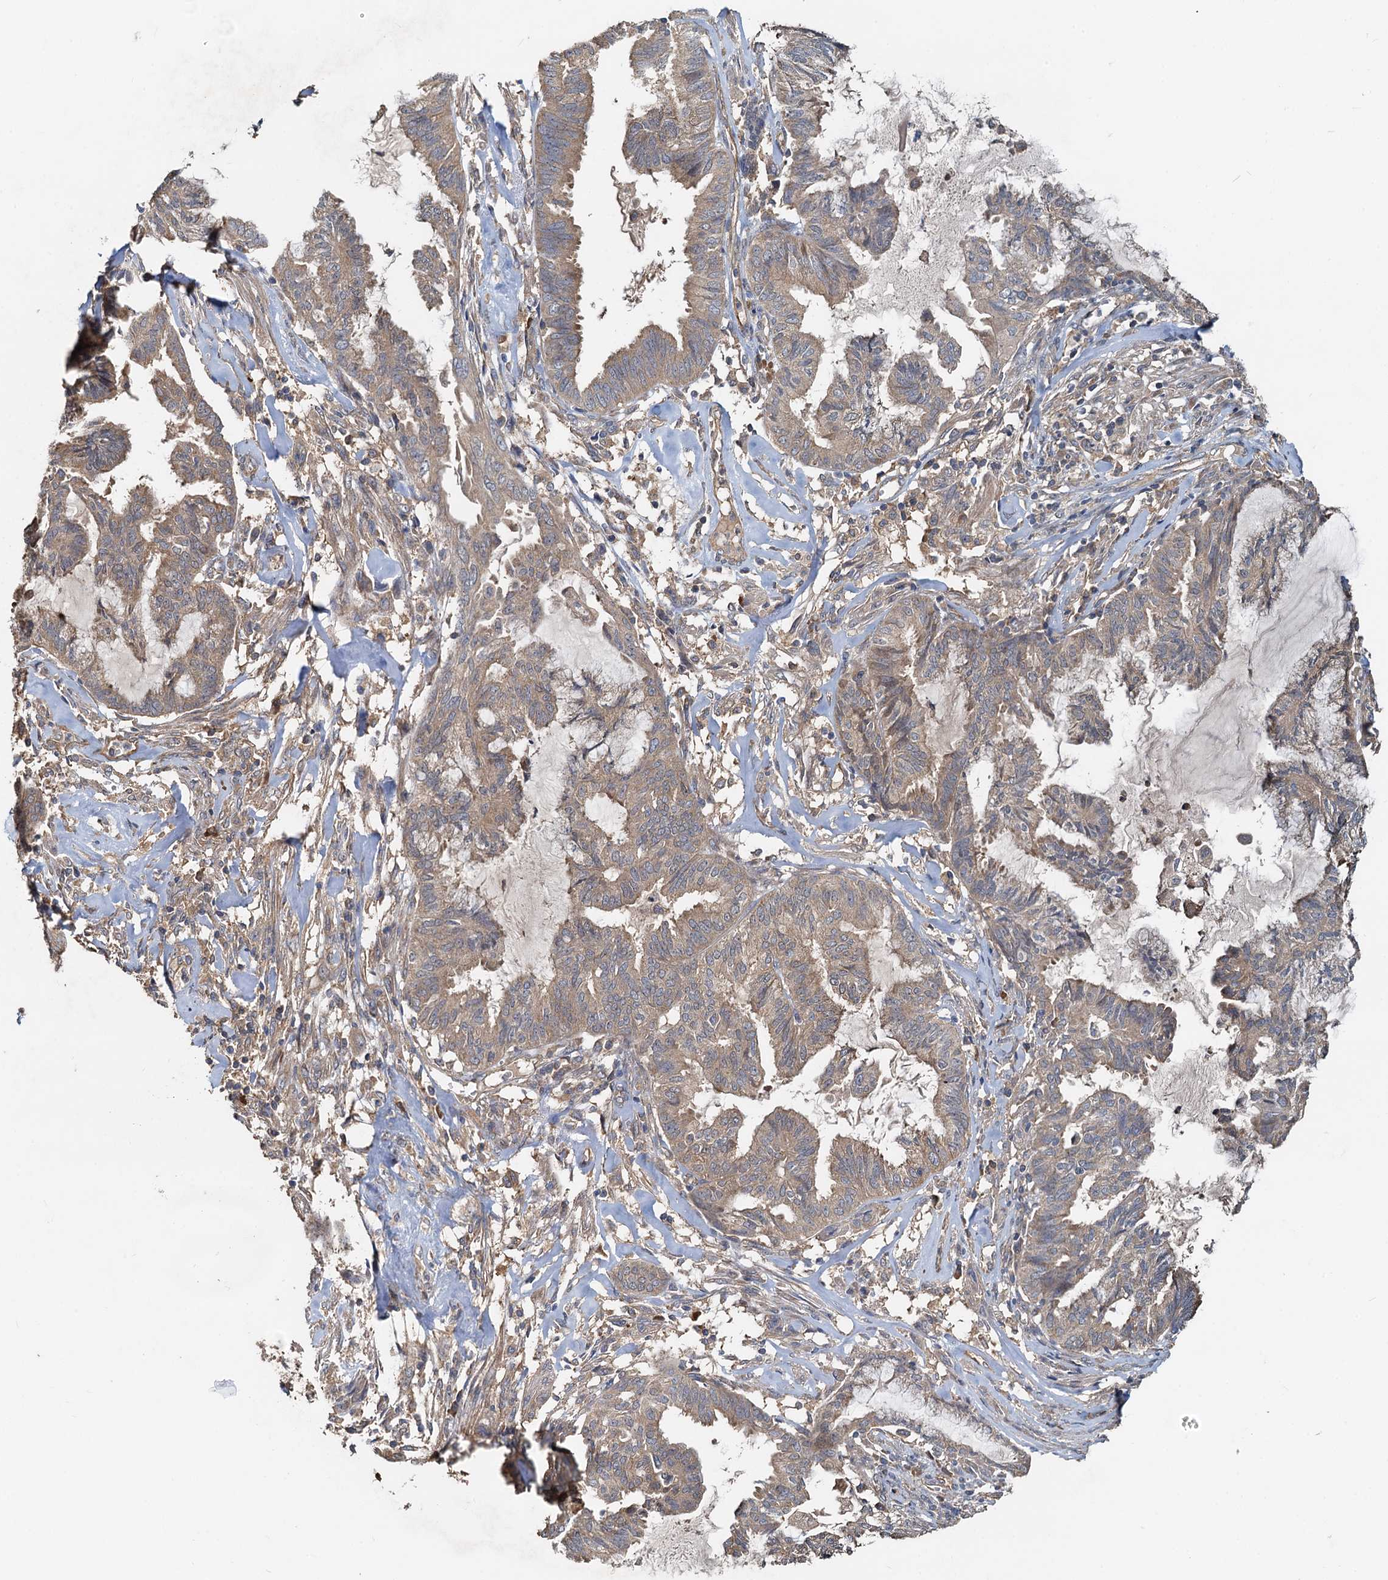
{"staining": {"intensity": "weak", "quantity": ">75%", "location": "cytoplasmic/membranous"}, "tissue": "endometrial cancer", "cell_type": "Tumor cells", "image_type": "cancer", "snomed": [{"axis": "morphology", "description": "Adenocarcinoma, NOS"}, {"axis": "topography", "description": "Endometrium"}], "caption": "IHC photomicrograph of neoplastic tissue: endometrial cancer stained using immunohistochemistry (IHC) reveals low levels of weak protein expression localized specifically in the cytoplasmic/membranous of tumor cells, appearing as a cytoplasmic/membranous brown color.", "gene": "HYI", "patient": {"sex": "female", "age": 86}}